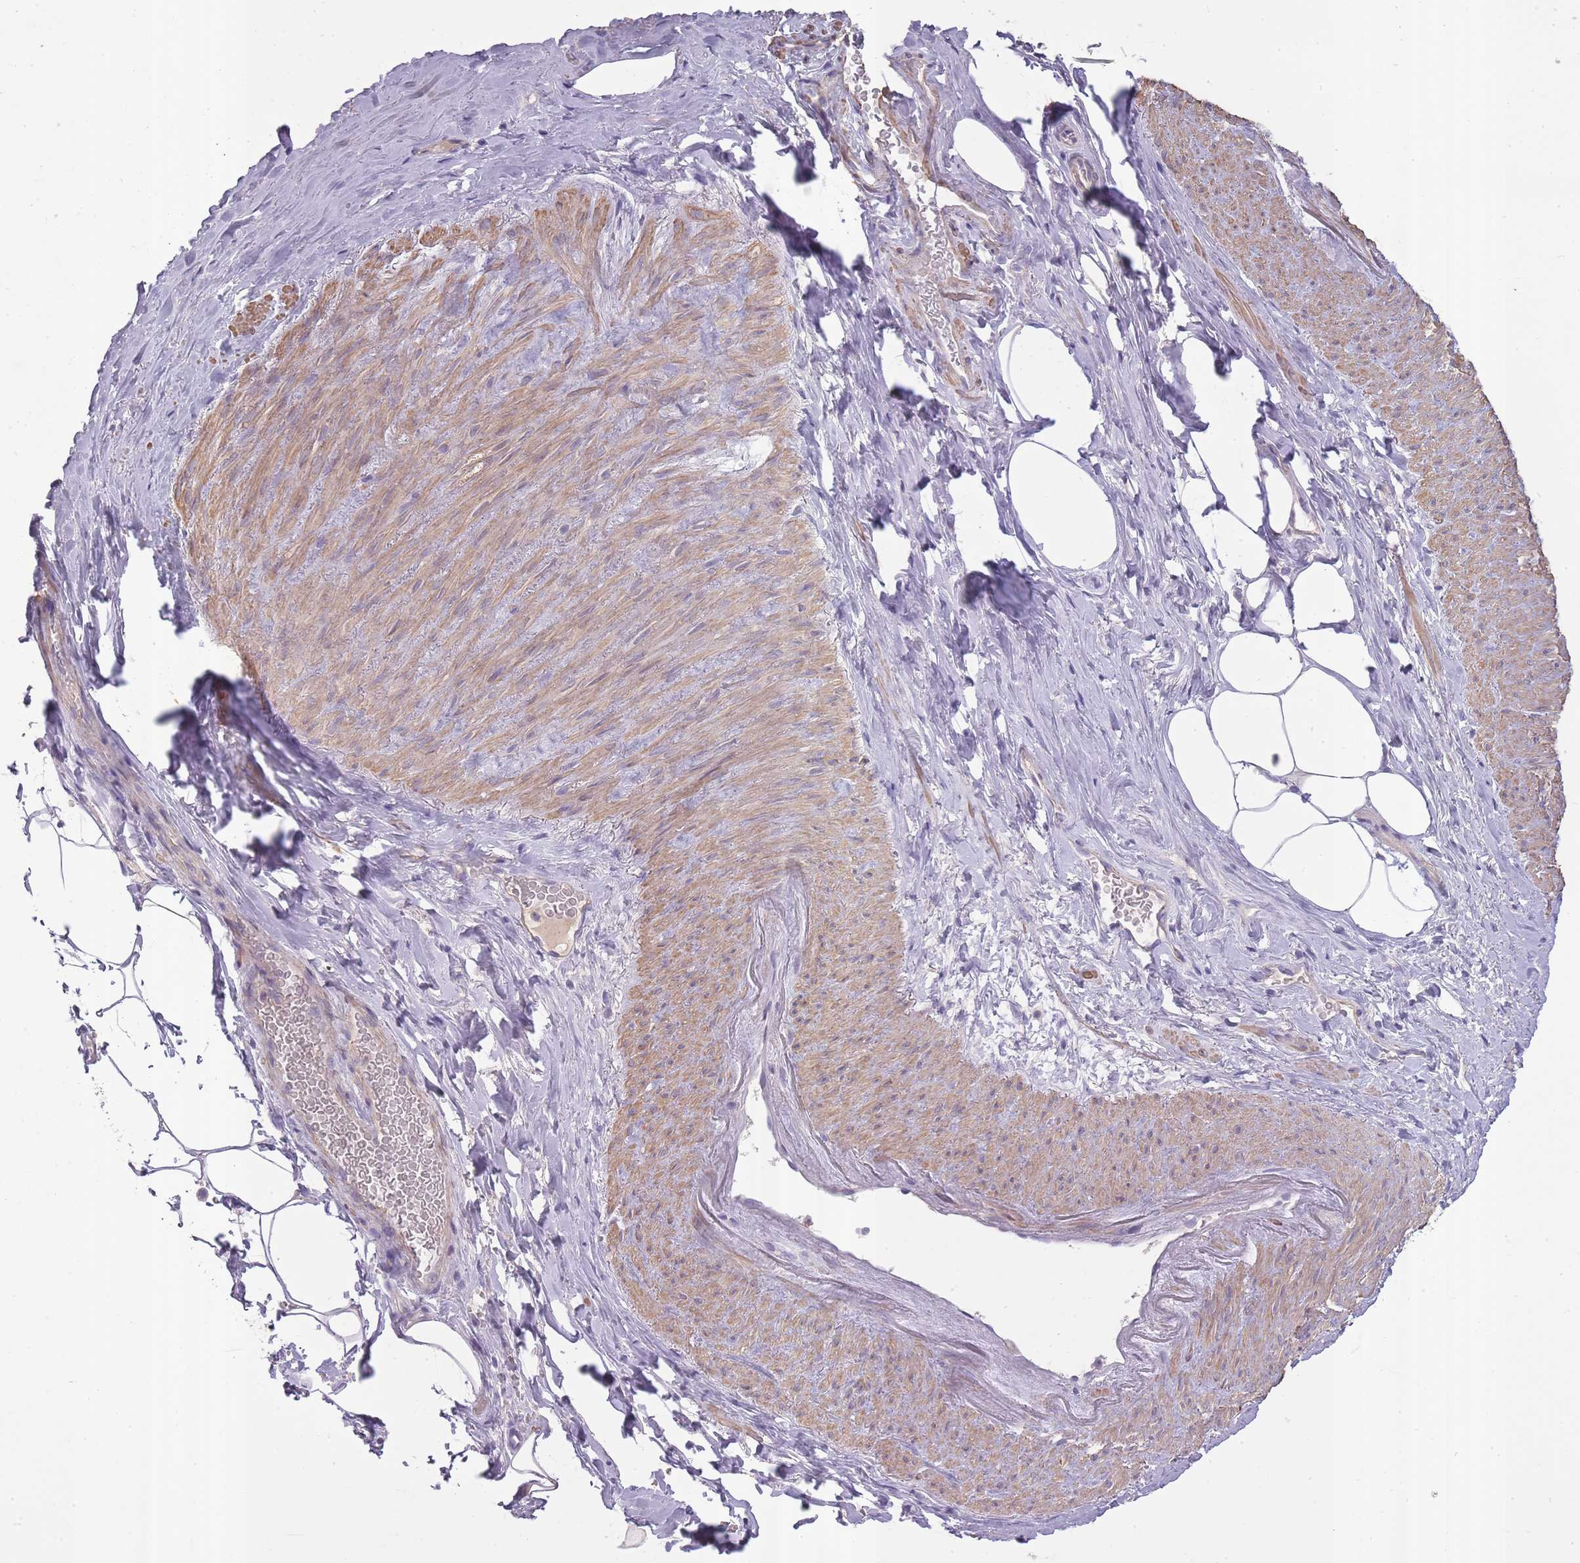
{"staining": {"intensity": "moderate", "quantity": "25%-75%", "location": "cytoplasmic/membranous"}, "tissue": "smooth muscle", "cell_type": "Smooth muscle cells", "image_type": "normal", "snomed": [{"axis": "morphology", "description": "Normal tissue, NOS"}, {"axis": "topography", "description": "Smooth muscle"}, {"axis": "topography", "description": "Peripheral nerve tissue"}], "caption": "Protein expression by IHC displays moderate cytoplasmic/membranous positivity in about 25%-75% of smooth muscle cells in normal smooth muscle.", "gene": "SLC8A2", "patient": {"sex": "male", "age": 69}}